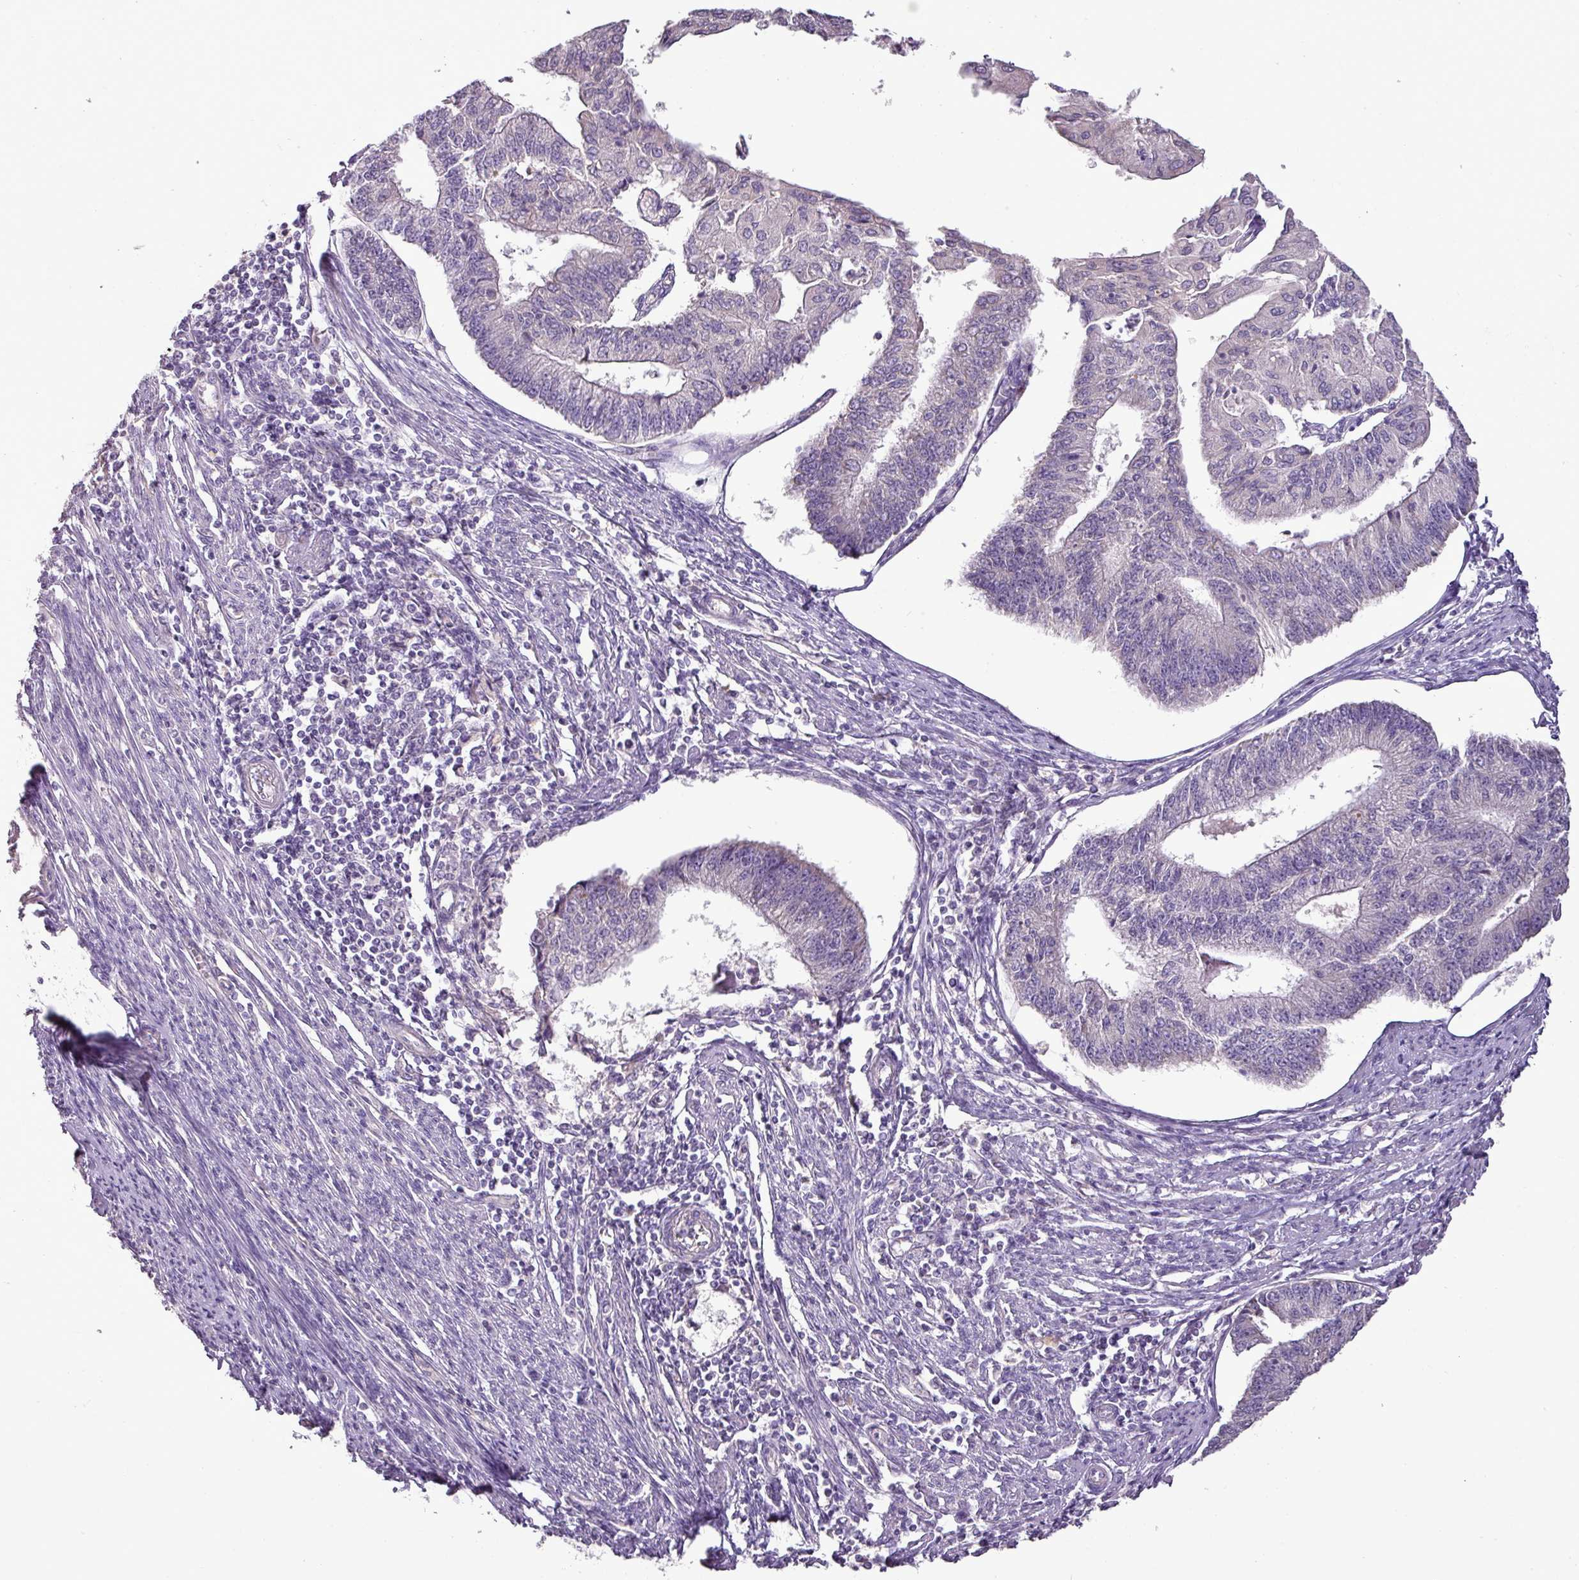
{"staining": {"intensity": "negative", "quantity": "none", "location": "none"}, "tissue": "endometrial cancer", "cell_type": "Tumor cells", "image_type": "cancer", "snomed": [{"axis": "morphology", "description": "Adenocarcinoma, NOS"}, {"axis": "topography", "description": "Endometrium"}], "caption": "There is no significant expression in tumor cells of adenocarcinoma (endometrial).", "gene": "BRINP2", "patient": {"sex": "female", "age": 56}}